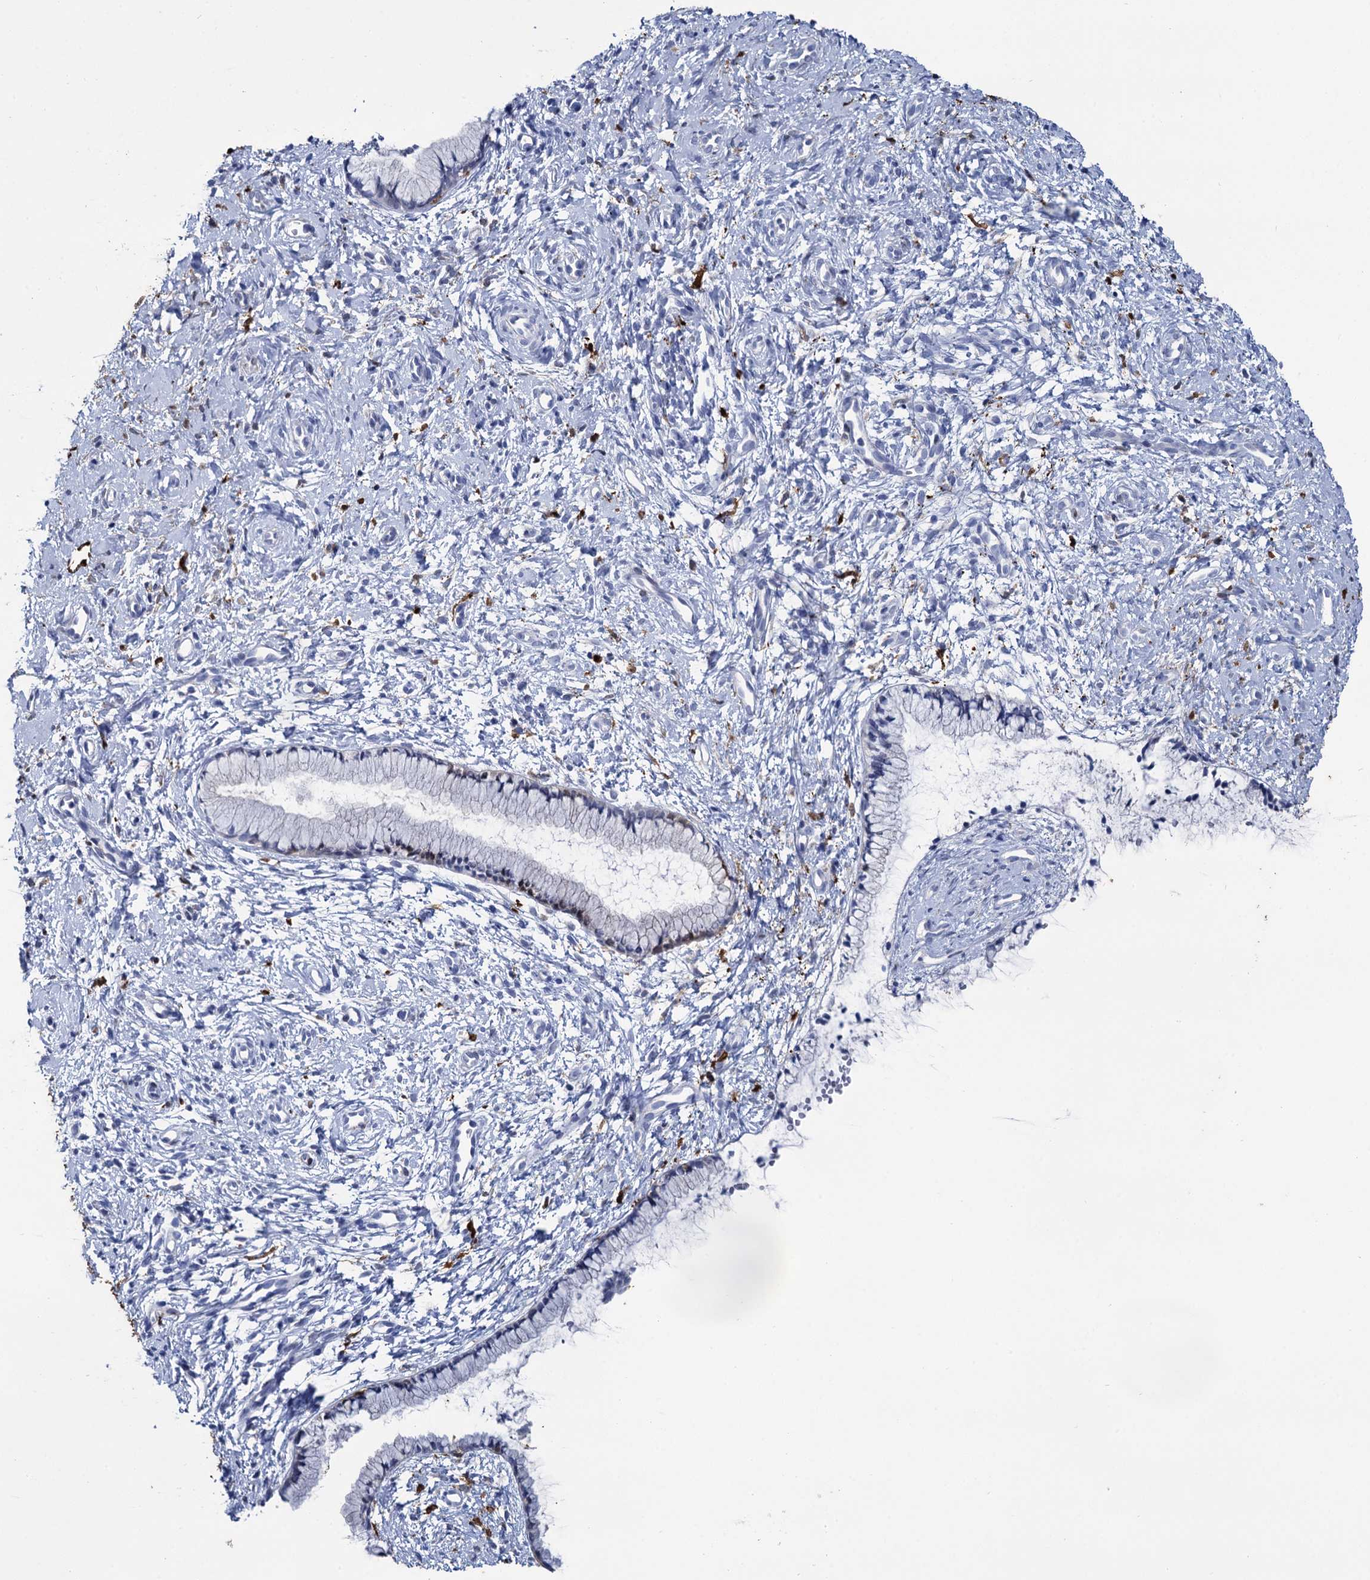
{"staining": {"intensity": "negative", "quantity": "none", "location": "none"}, "tissue": "cervix", "cell_type": "Glandular cells", "image_type": "normal", "snomed": [{"axis": "morphology", "description": "Normal tissue, NOS"}, {"axis": "topography", "description": "Cervix"}], "caption": "An image of cervix stained for a protein shows no brown staining in glandular cells.", "gene": "FABP5", "patient": {"sex": "female", "age": 57}}